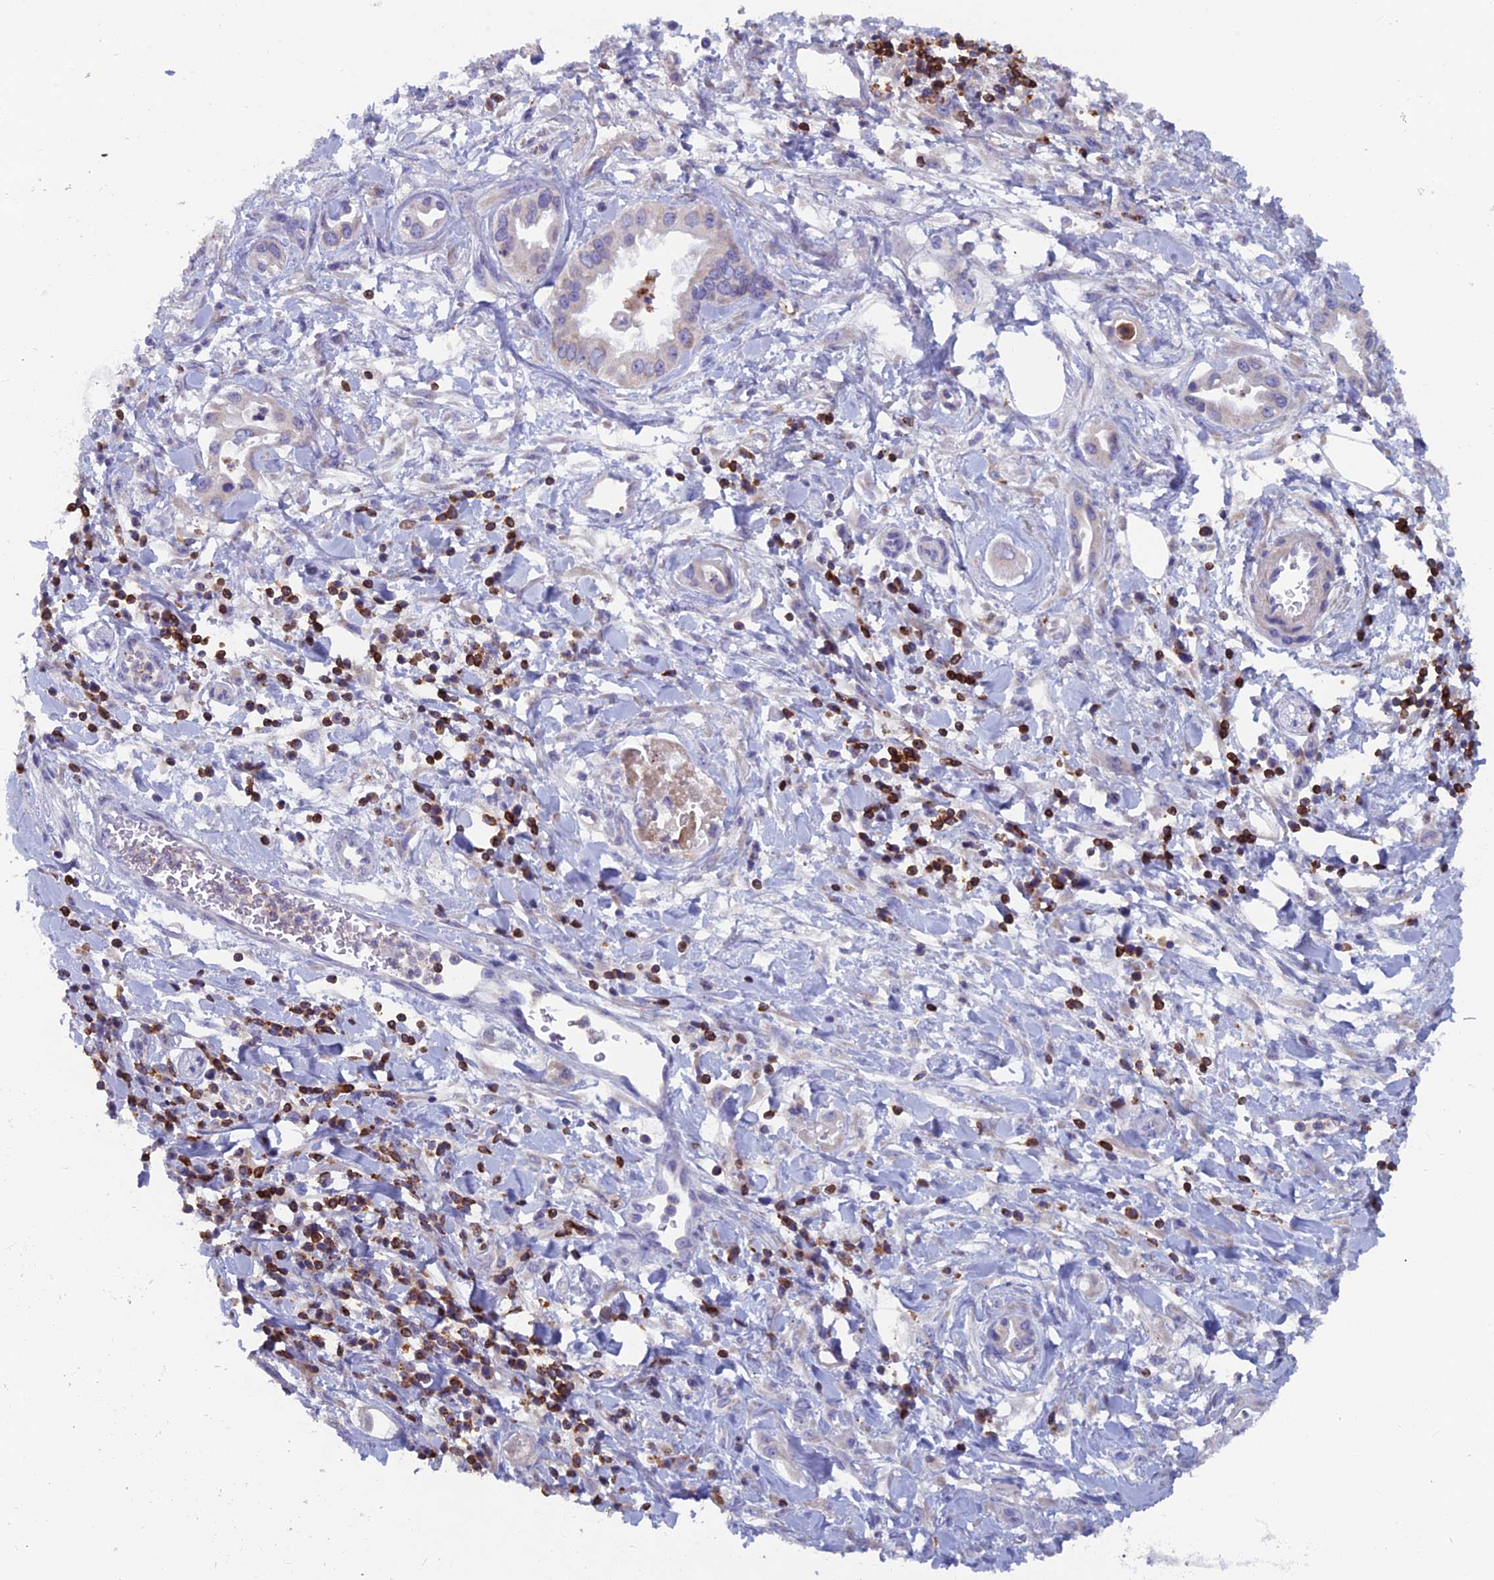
{"staining": {"intensity": "negative", "quantity": "none", "location": "none"}, "tissue": "pancreatic cancer", "cell_type": "Tumor cells", "image_type": "cancer", "snomed": [{"axis": "morphology", "description": "Adenocarcinoma, NOS"}, {"axis": "topography", "description": "Pancreas"}], "caption": "This micrograph is of pancreatic adenocarcinoma stained with IHC to label a protein in brown with the nuclei are counter-stained blue. There is no staining in tumor cells.", "gene": "ABI3BP", "patient": {"sex": "female", "age": 77}}